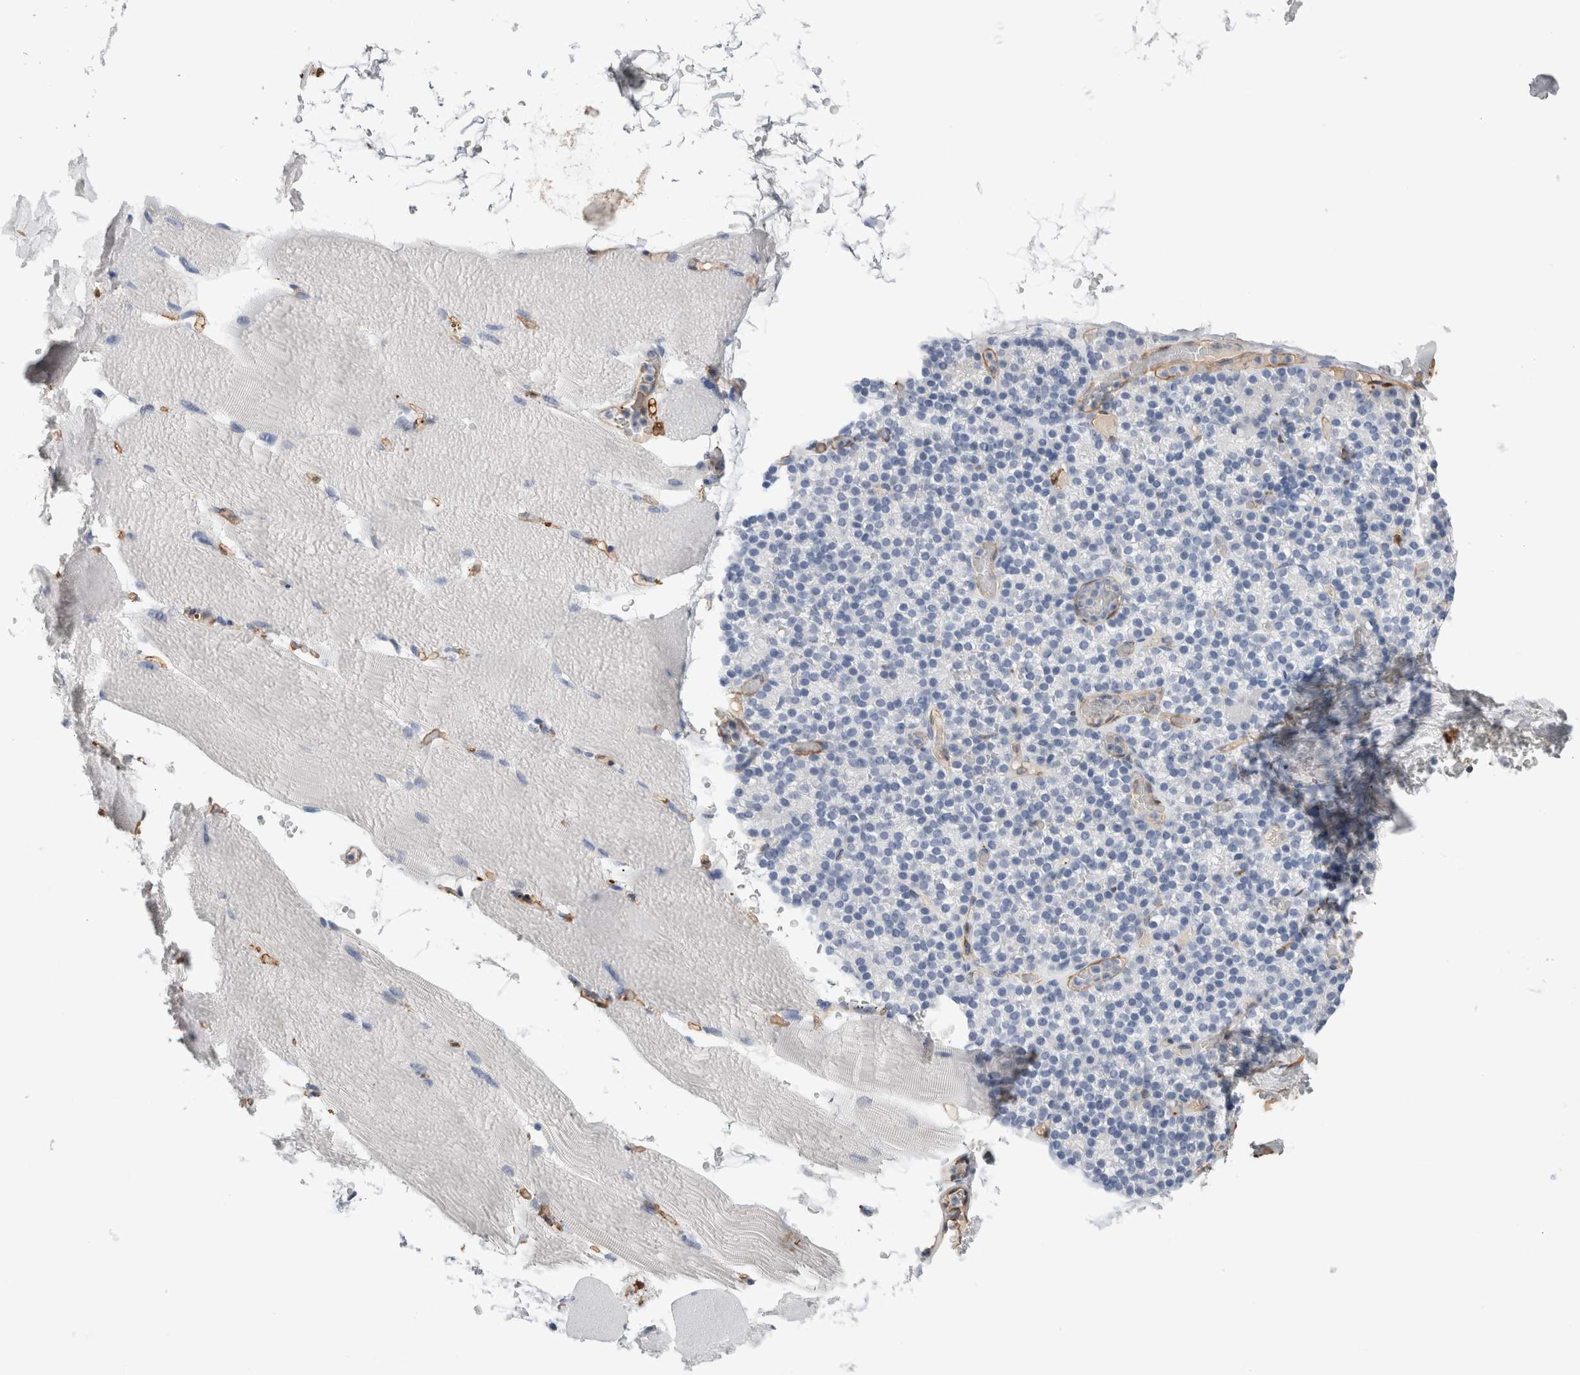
{"staining": {"intensity": "negative", "quantity": "none", "location": "none"}, "tissue": "skeletal muscle", "cell_type": "Myocytes", "image_type": "normal", "snomed": [{"axis": "morphology", "description": "Normal tissue, NOS"}, {"axis": "topography", "description": "Skeletal muscle"}, {"axis": "topography", "description": "Parathyroid gland"}], "caption": "High power microscopy histopathology image of an immunohistochemistry image of unremarkable skeletal muscle, revealing no significant expression in myocytes.", "gene": "FABP4", "patient": {"sex": "female", "age": 37}}